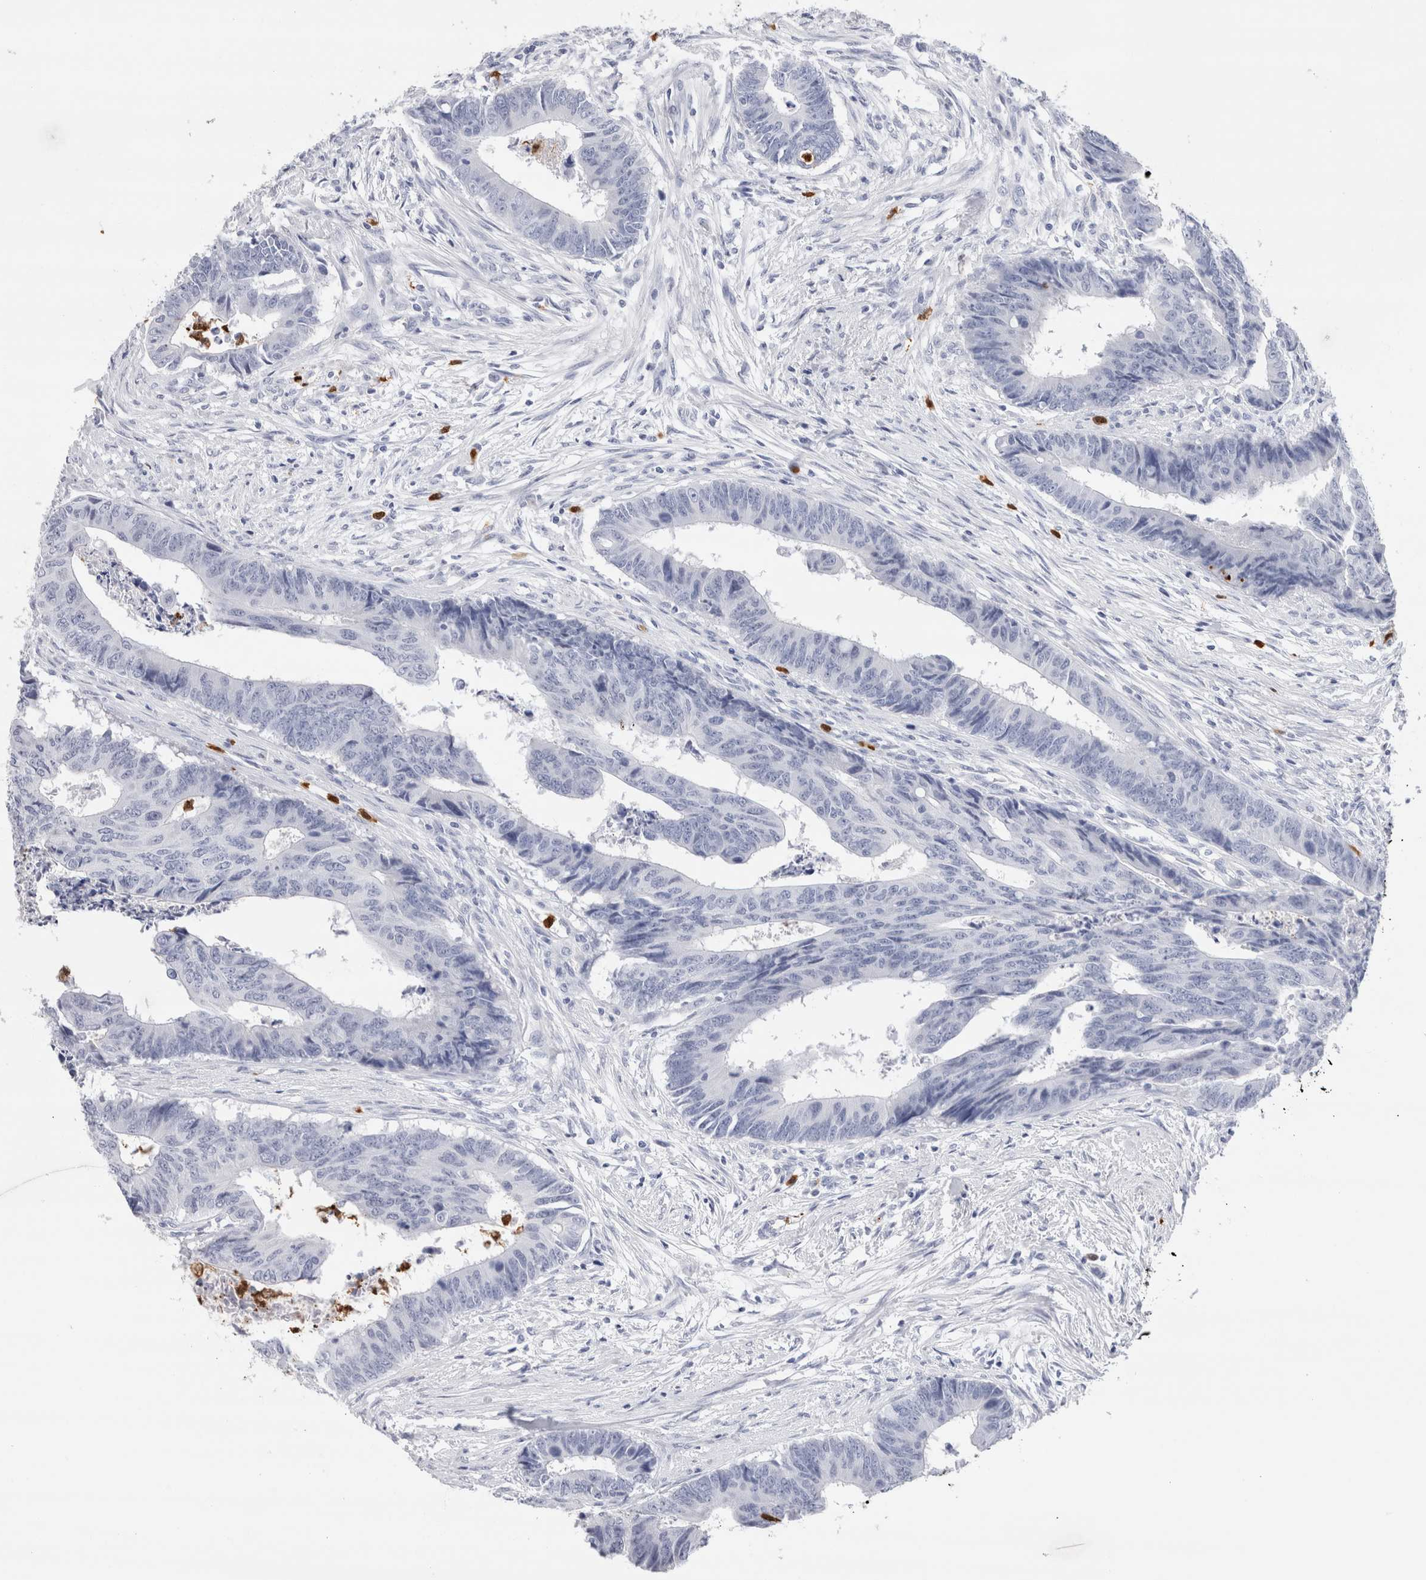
{"staining": {"intensity": "negative", "quantity": "none", "location": "none"}, "tissue": "colorectal cancer", "cell_type": "Tumor cells", "image_type": "cancer", "snomed": [{"axis": "morphology", "description": "Adenocarcinoma, NOS"}, {"axis": "topography", "description": "Rectum"}], "caption": "Adenocarcinoma (colorectal) was stained to show a protein in brown. There is no significant staining in tumor cells.", "gene": "SLC10A5", "patient": {"sex": "male", "age": 84}}